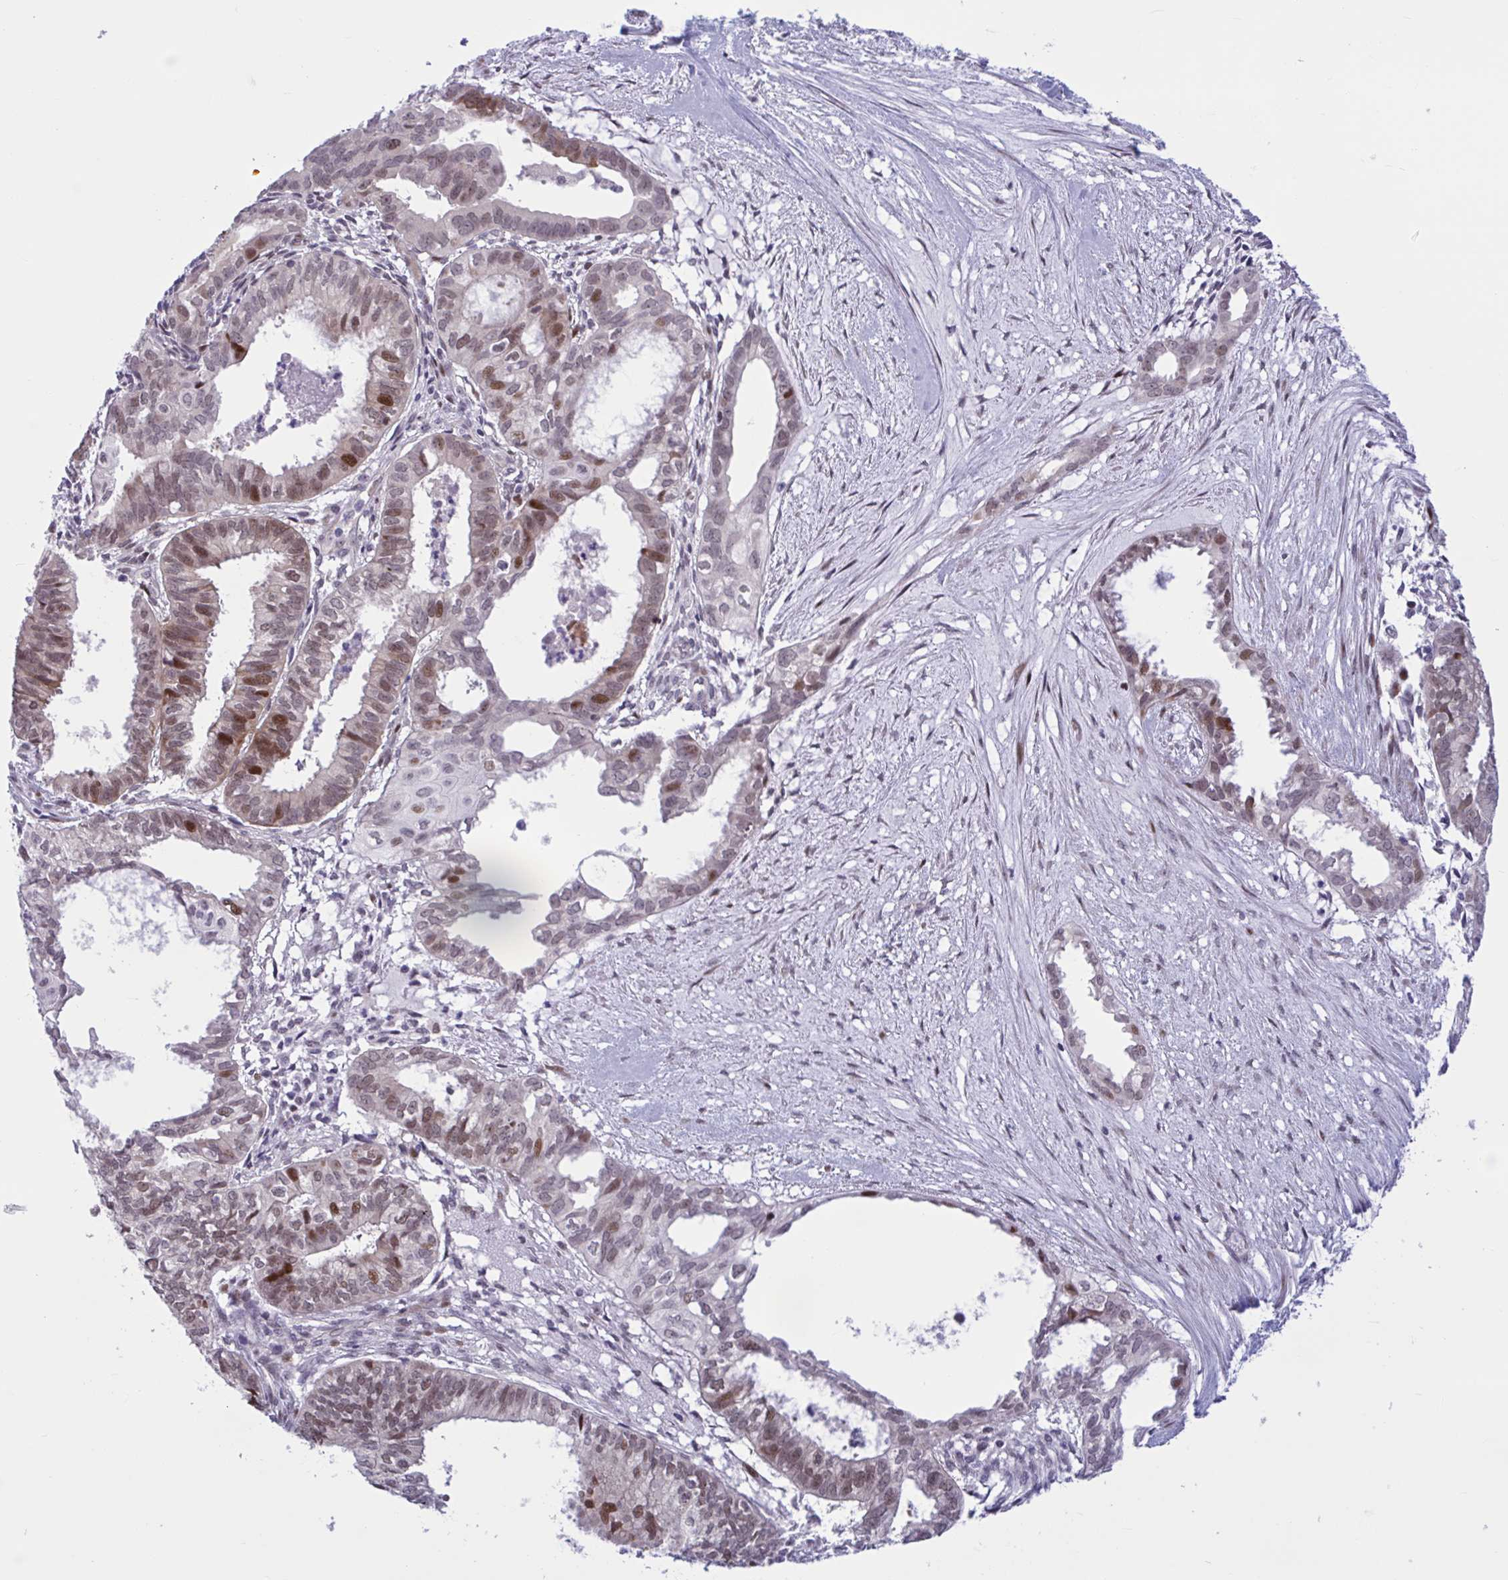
{"staining": {"intensity": "moderate", "quantity": "25%-75%", "location": "nuclear"}, "tissue": "ovarian cancer", "cell_type": "Tumor cells", "image_type": "cancer", "snomed": [{"axis": "morphology", "description": "Carcinoma, endometroid"}, {"axis": "topography", "description": "Ovary"}], "caption": "Moderate nuclear protein staining is present in about 25%-75% of tumor cells in ovarian endometroid carcinoma. The protein of interest is stained brown, and the nuclei are stained in blue (DAB IHC with brightfield microscopy, high magnification).", "gene": "RBL1", "patient": {"sex": "female", "age": 64}}